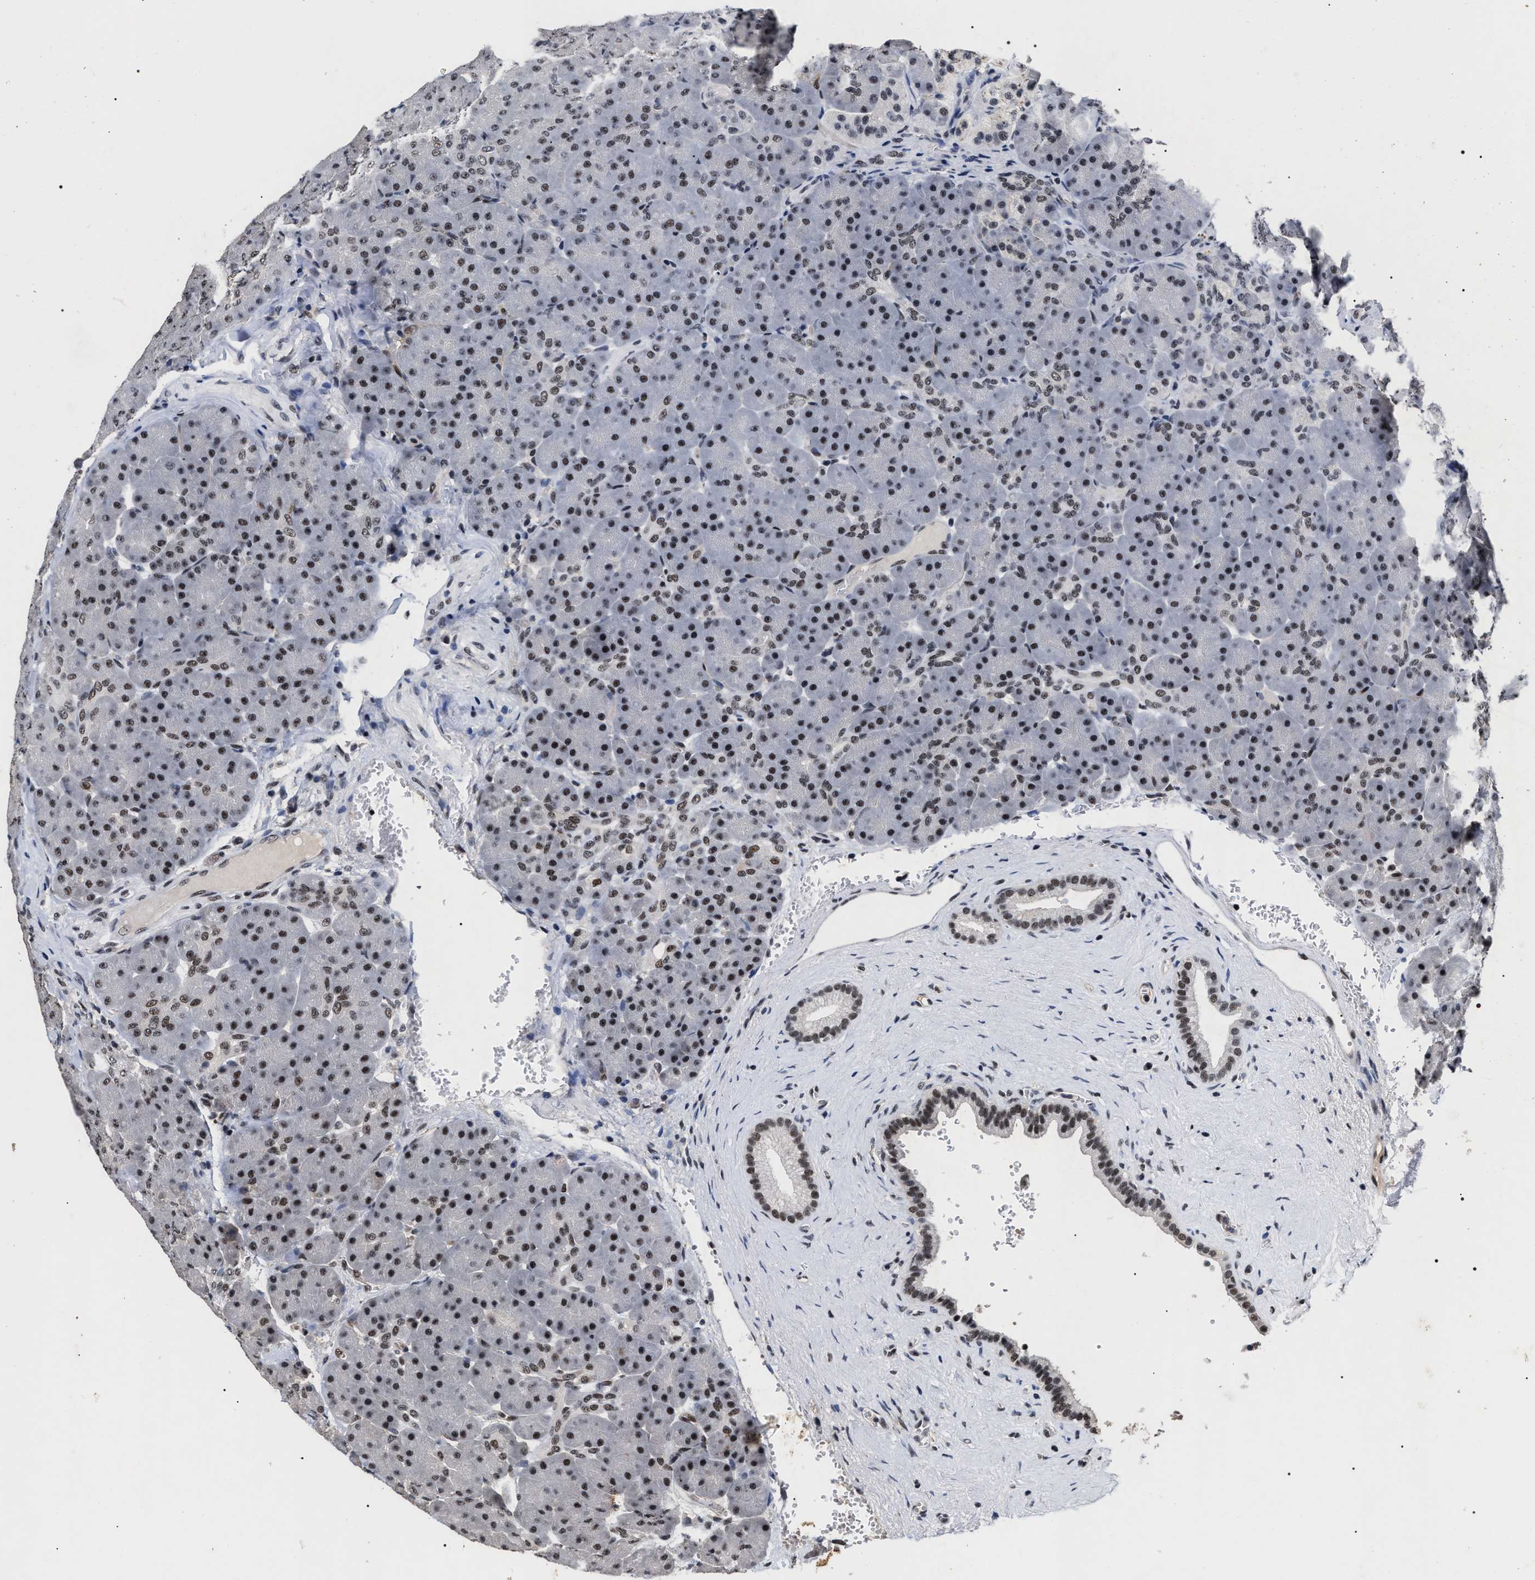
{"staining": {"intensity": "moderate", "quantity": "25%-75%", "location": "nuclear"}, "tissue": "pancreas", "cell_type": "Exocrine glandular cells", "image_type": "normal", "snomed": [{"axis": "morphology", "description": "Normal tissue, NOS"}, {"axis": "topography", "description": "Pancreas"}], "caption": "Exocrine glandular cells exhibit moderate nuclear staining in approximately 25%-75% of cells in benign pancreas.", "gene": "RRP1B", "patient": {"sex": "male", "age": 66}}